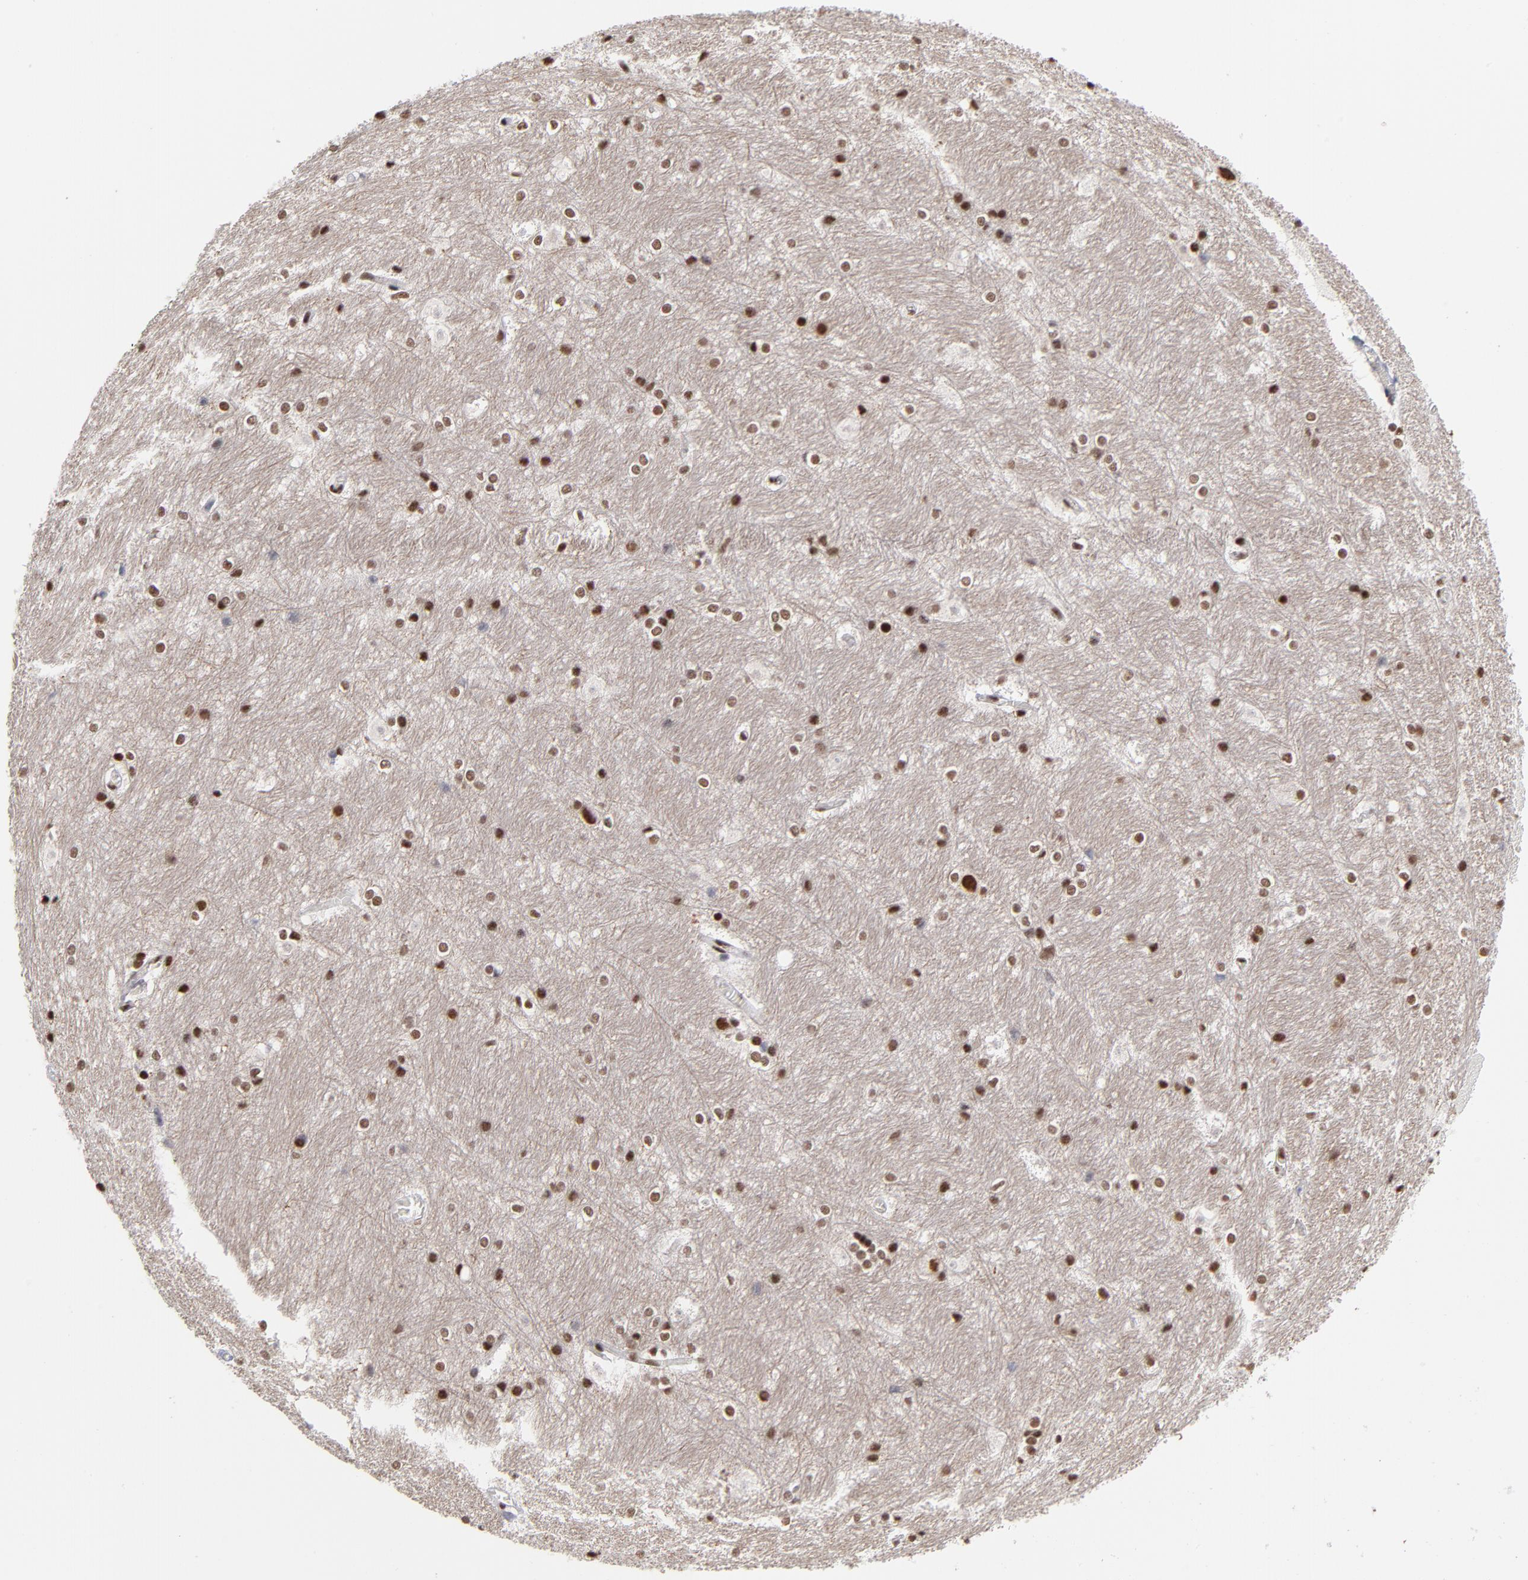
{"staining": {"intensity": "strong", "quantity": ">75%", "location": "nuclear"}, "tissue": "hippocampus", "cell_type": "Glial cells", "image_type": "normal", "snomed": [{"axis": "morphology", "description": "Normal tissue, NOS"}, {"axis": "topography", "description": "Hippocampus"}], "caption": "Immunohistochemical staining of benign hippocampus exhibits >75% levels of strong nuclear protein positivity in about >75% of glial cells.", "gene": "ZNF3", "patient": {"sex": "female", "age": 19}}